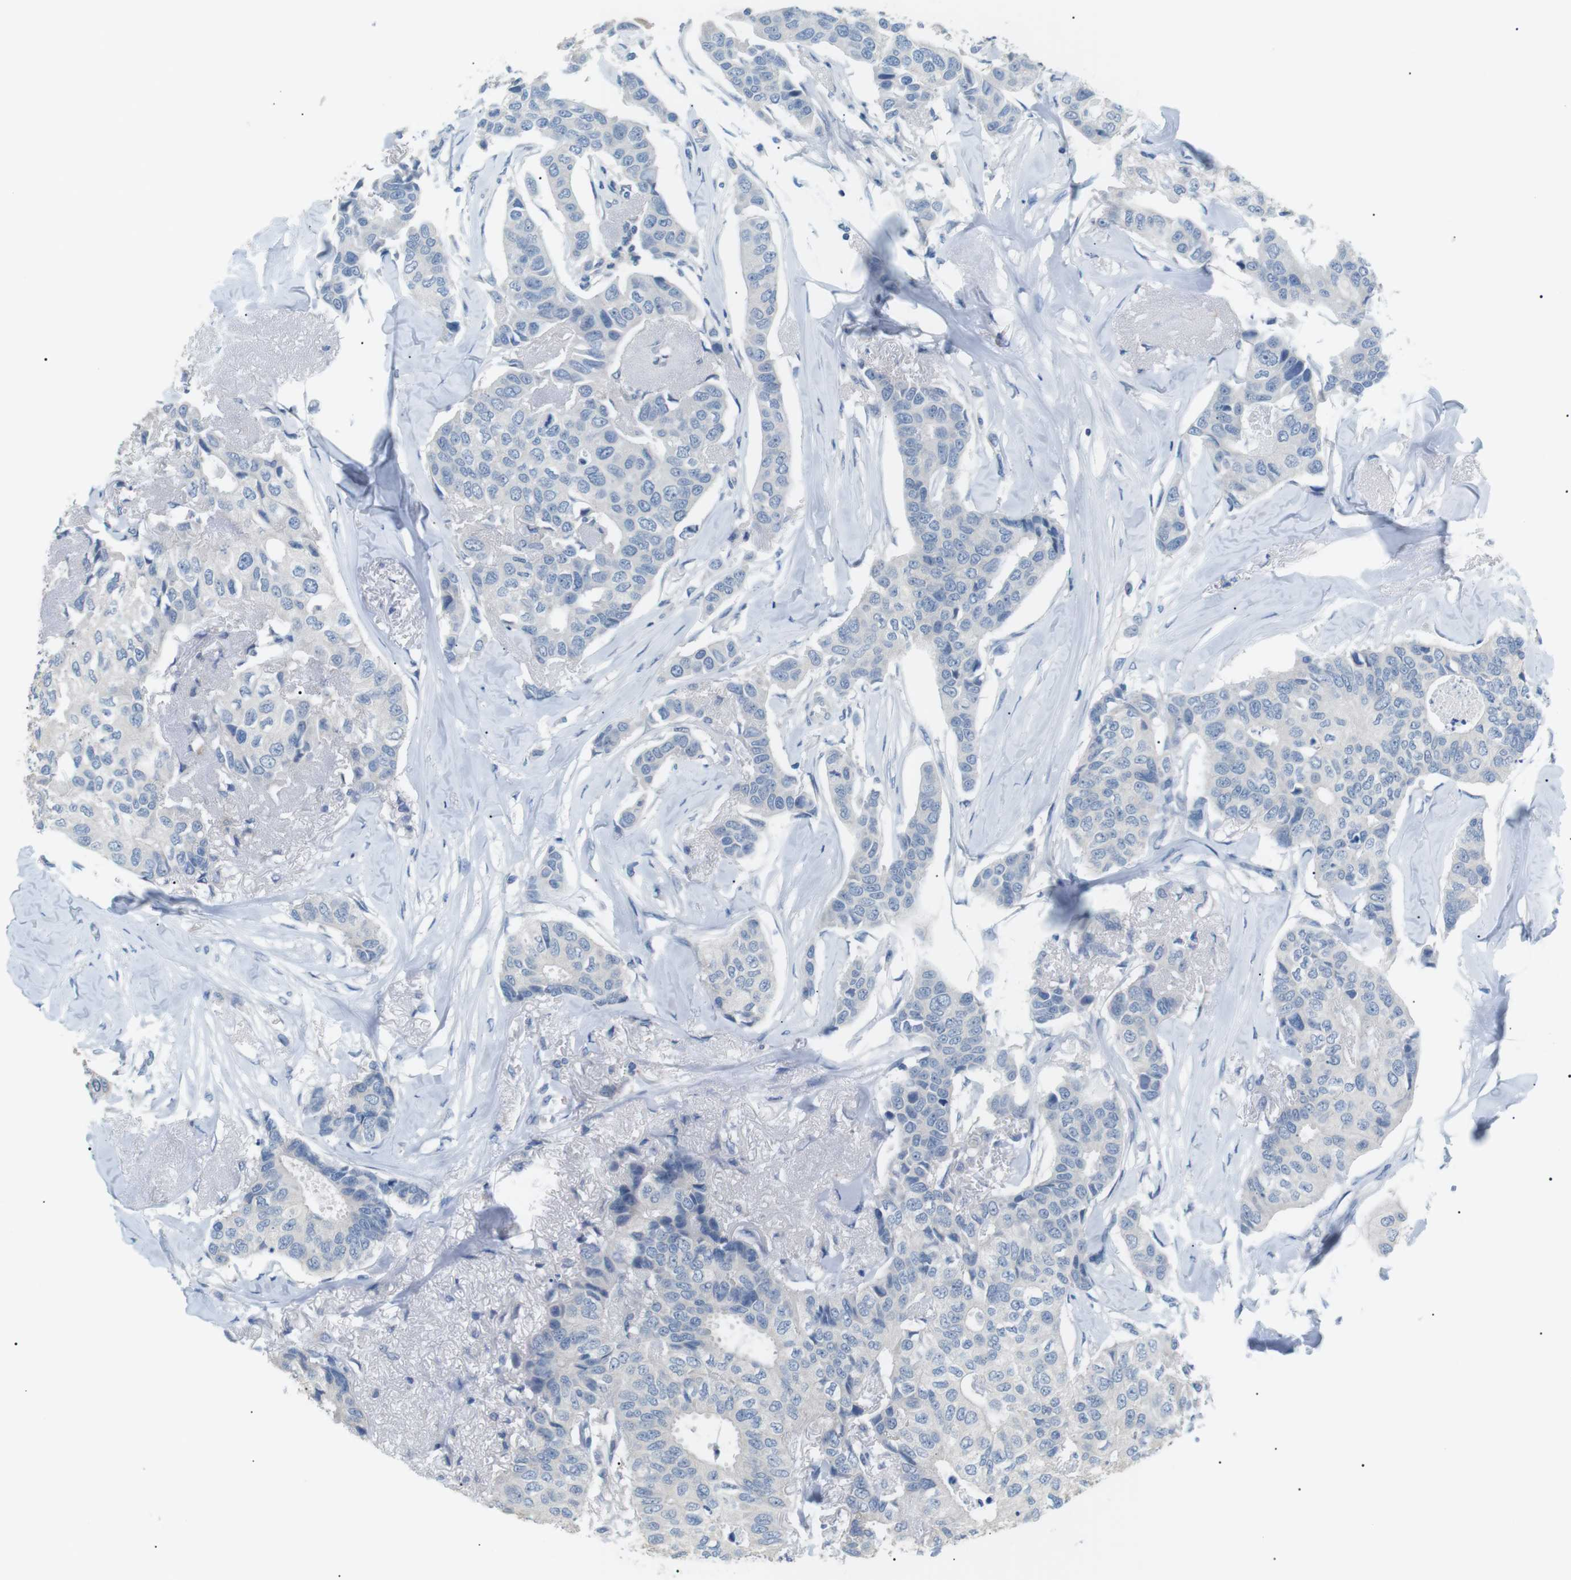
{"staining": {"intensity": "negative", "quantity": "none", "location": "none"}, "tissue": "breast cancer", "cell_type": "Tumor cells", "image_type": "cancer", "snomed": [{"axis": "morphology", "description": "Duct carcinoma"}, {"axis": "topography", "description": "Breast"}], "caption": "Micrograph shows no protein staining in tumor cells of breast cancer (intraductal carcinoma) tissue.", "gene": "CDH26", "patient": {"sex": "female", "age": 80}}